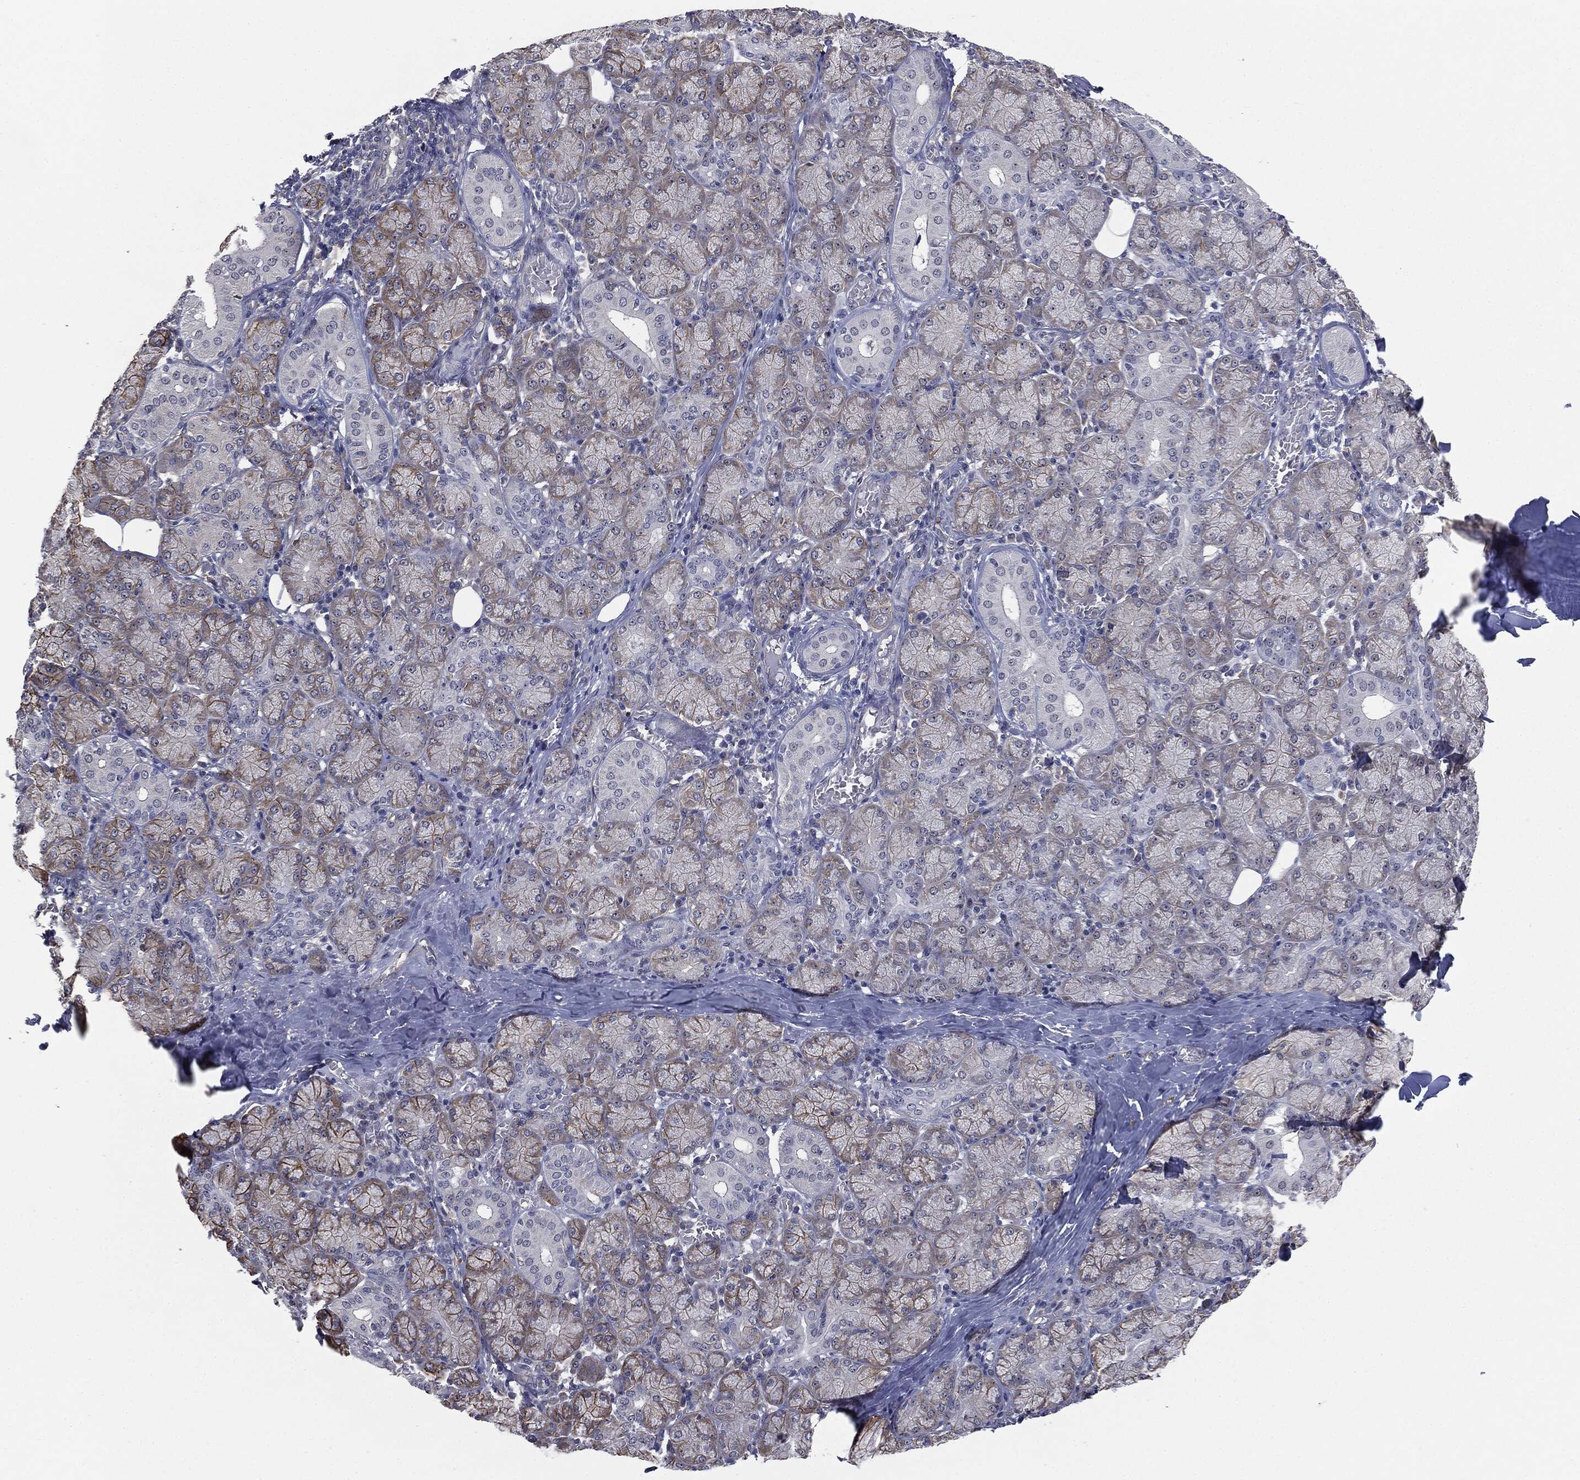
{"staining": {"intensity": "weak", "quantity": "25%-75%", "location": "cytoplasmic/membranous"}, "tissue": "salivary gland", "cell_type": "Glandular cells", "image_type": "normal", "snomed": [{"axis": "morphology", "description": "Normal tissue, NOS"}, {"axis": "topography", "description": "Salivary gland"}, {"axis": "topography", "description": "Peripheral nerve tissue"}], "caption": "Weak cytoplasmic/membranous protein staining is present in about 25%-75% of glandular cells in salivary gland. (Brightfield microscopy of DAB IHC at high magnification).", "gene": "TRMT1L", "patient": {"sex": "female", "age": 24}}